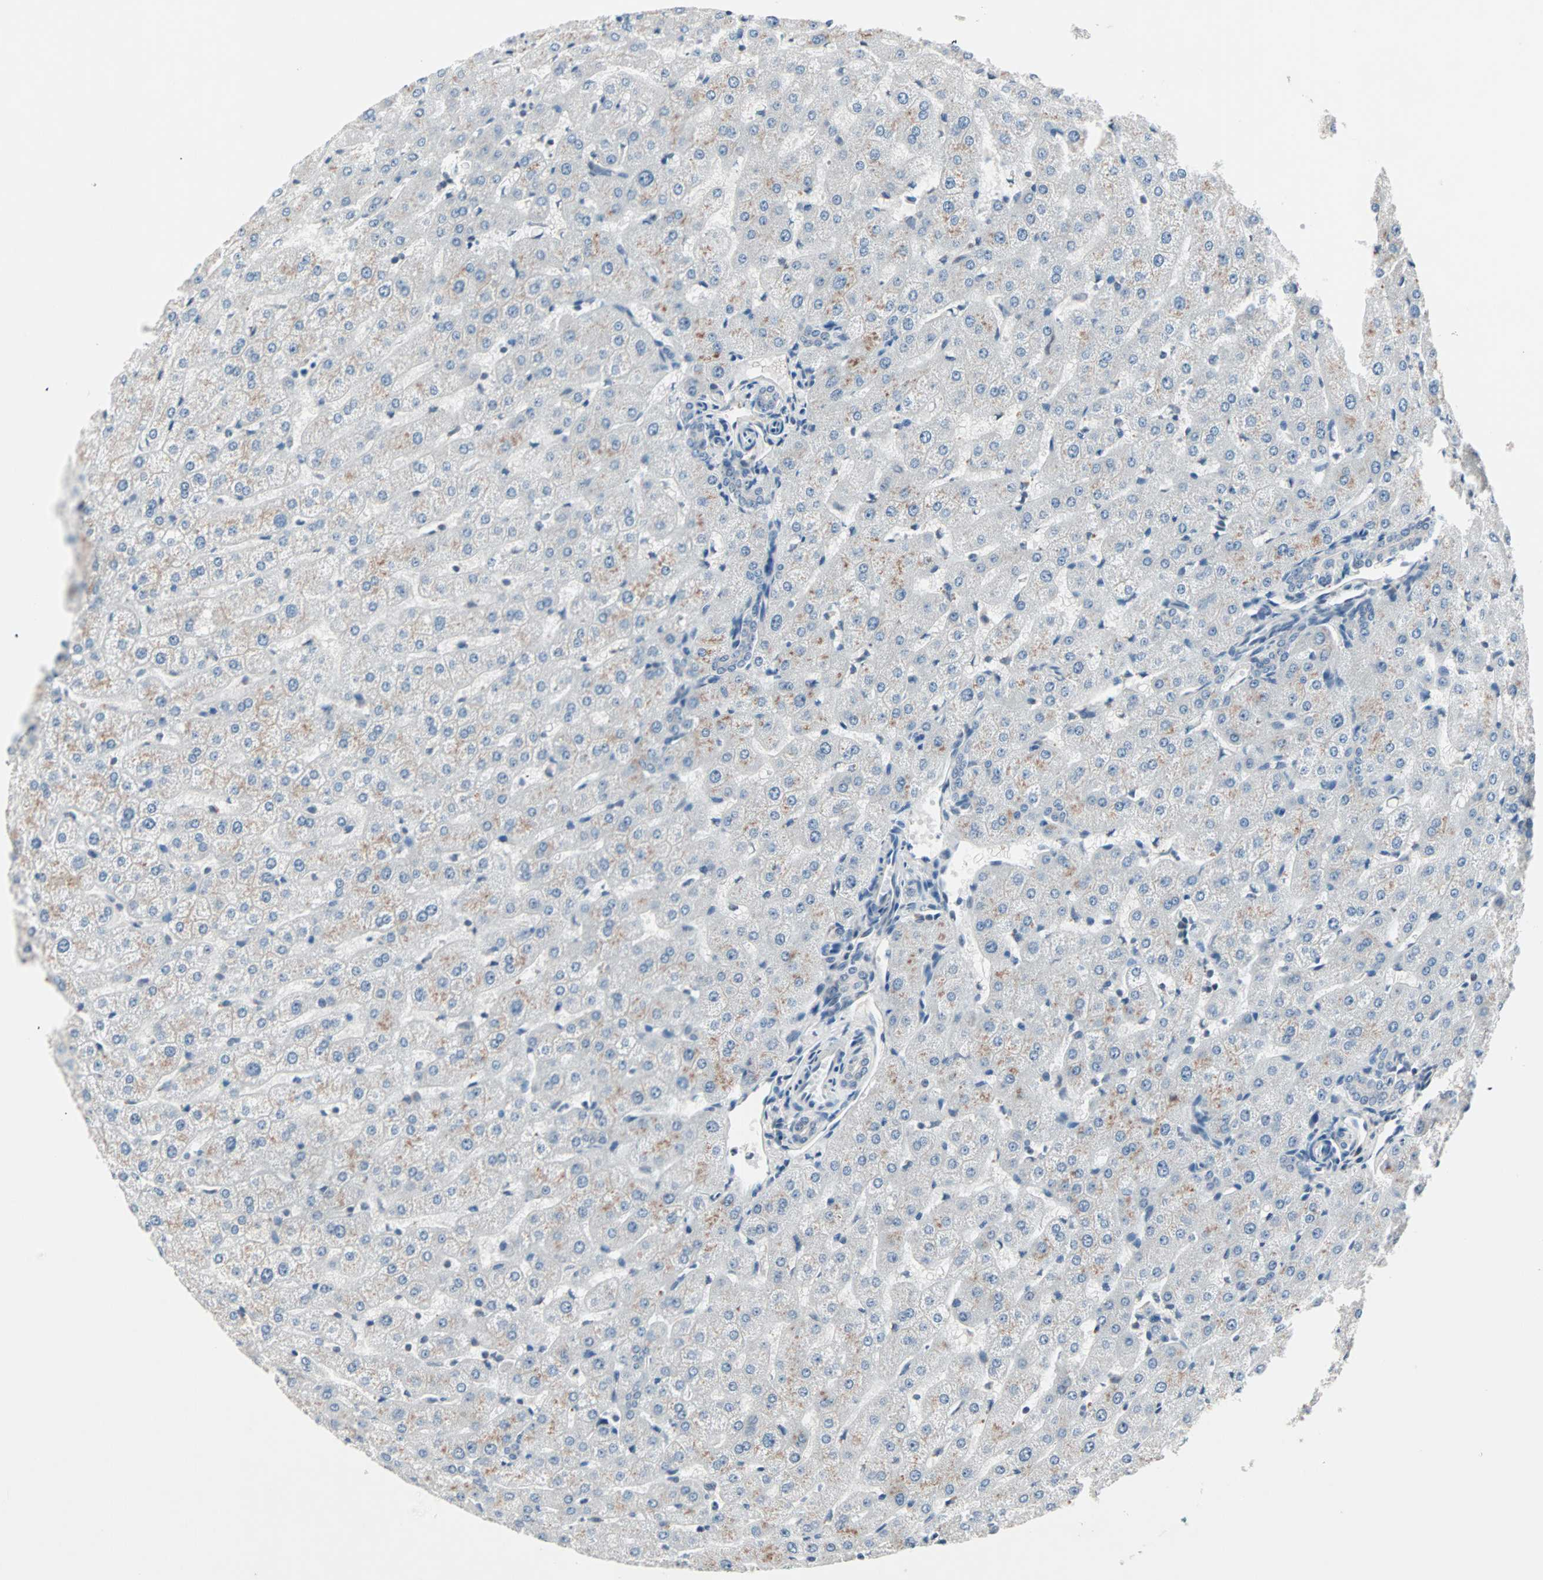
{"staining": {"intensity": "negative", "quantity": "none", "location": "none"}, "tissue": "liver", "cell_type": "Cholangiocytes", "image_type": "normal", "snomed": [{"axis": "morphology", "description": "Normal tissue, NOS"}, {"axis": "morphology", "description": "Fibrosis, NOS"}, {"axis": "topography", "description": "Liver"}], "caption": "High power microscopy photomicrograph of an IHC image of normal liver, revealing no significant staining in cholangiocytes. (Stains: DAB immunohistochemistry with hematoxylin counter stain, Microscopy: brightfield microscopy at high magnification).", "gene": "CCNE2", "patient": {"sex": "female", "age": 29}}